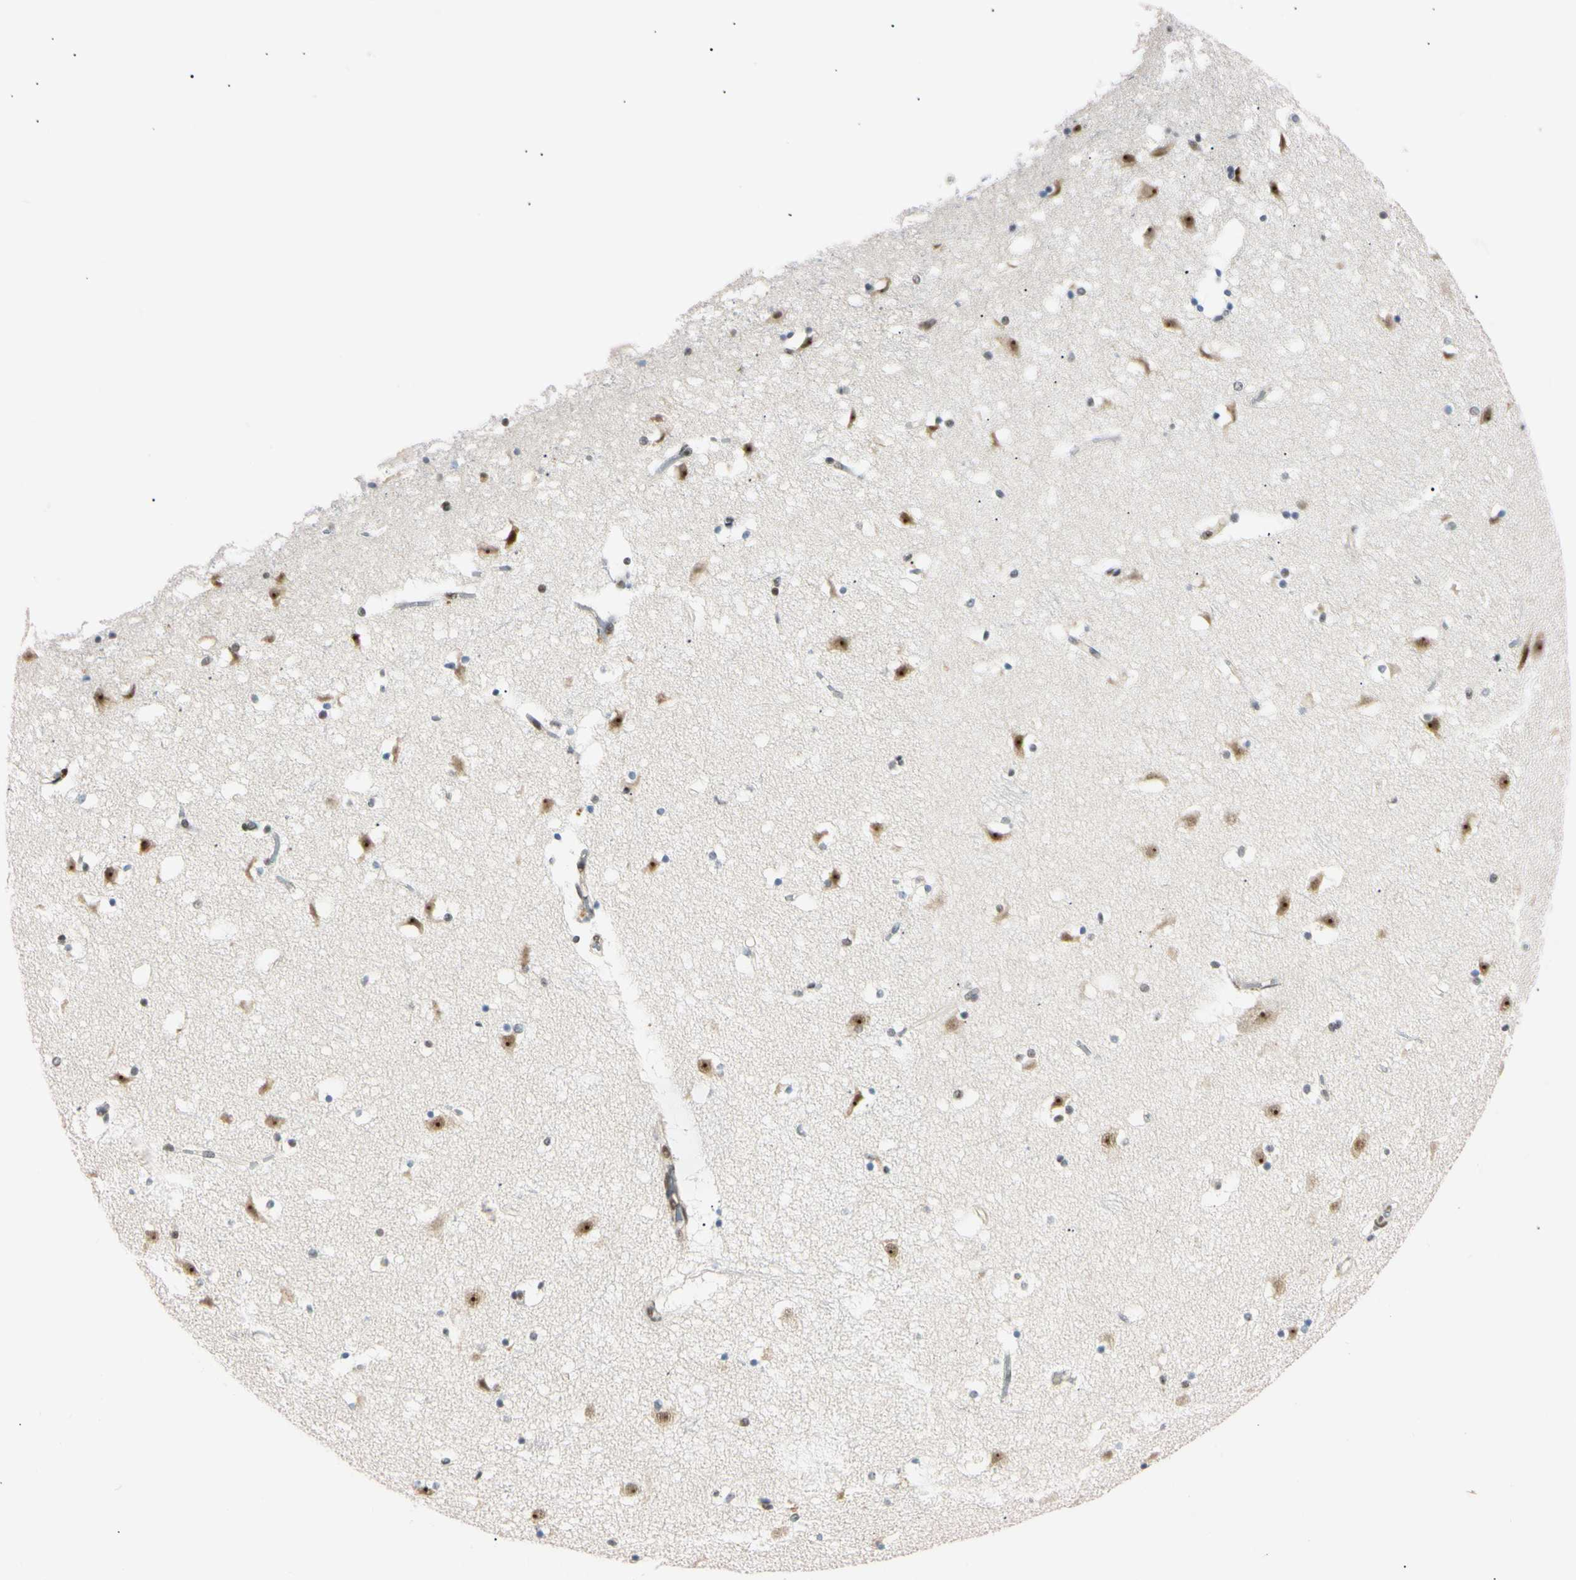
{"staining": {"intensity": "moderate", "quantity": ">75%", "location": "nuclear"}, "tissue": "caudate", "cell_type": "Glial cells", "image_type": "normal", "snomed": [{"axis": "morphology", "description": "Normal tissue, NOS"}, {"axis": "topography", "description": "Lateral ventricle wall"}], "caption": "IHC (DAB) staining of unremarkable human caudate reveals moderate nuclear protein positivity in approximately >75% of glial cells.", "gene": "ZNF134", "patient": {"sex": "male", "age": 45}}